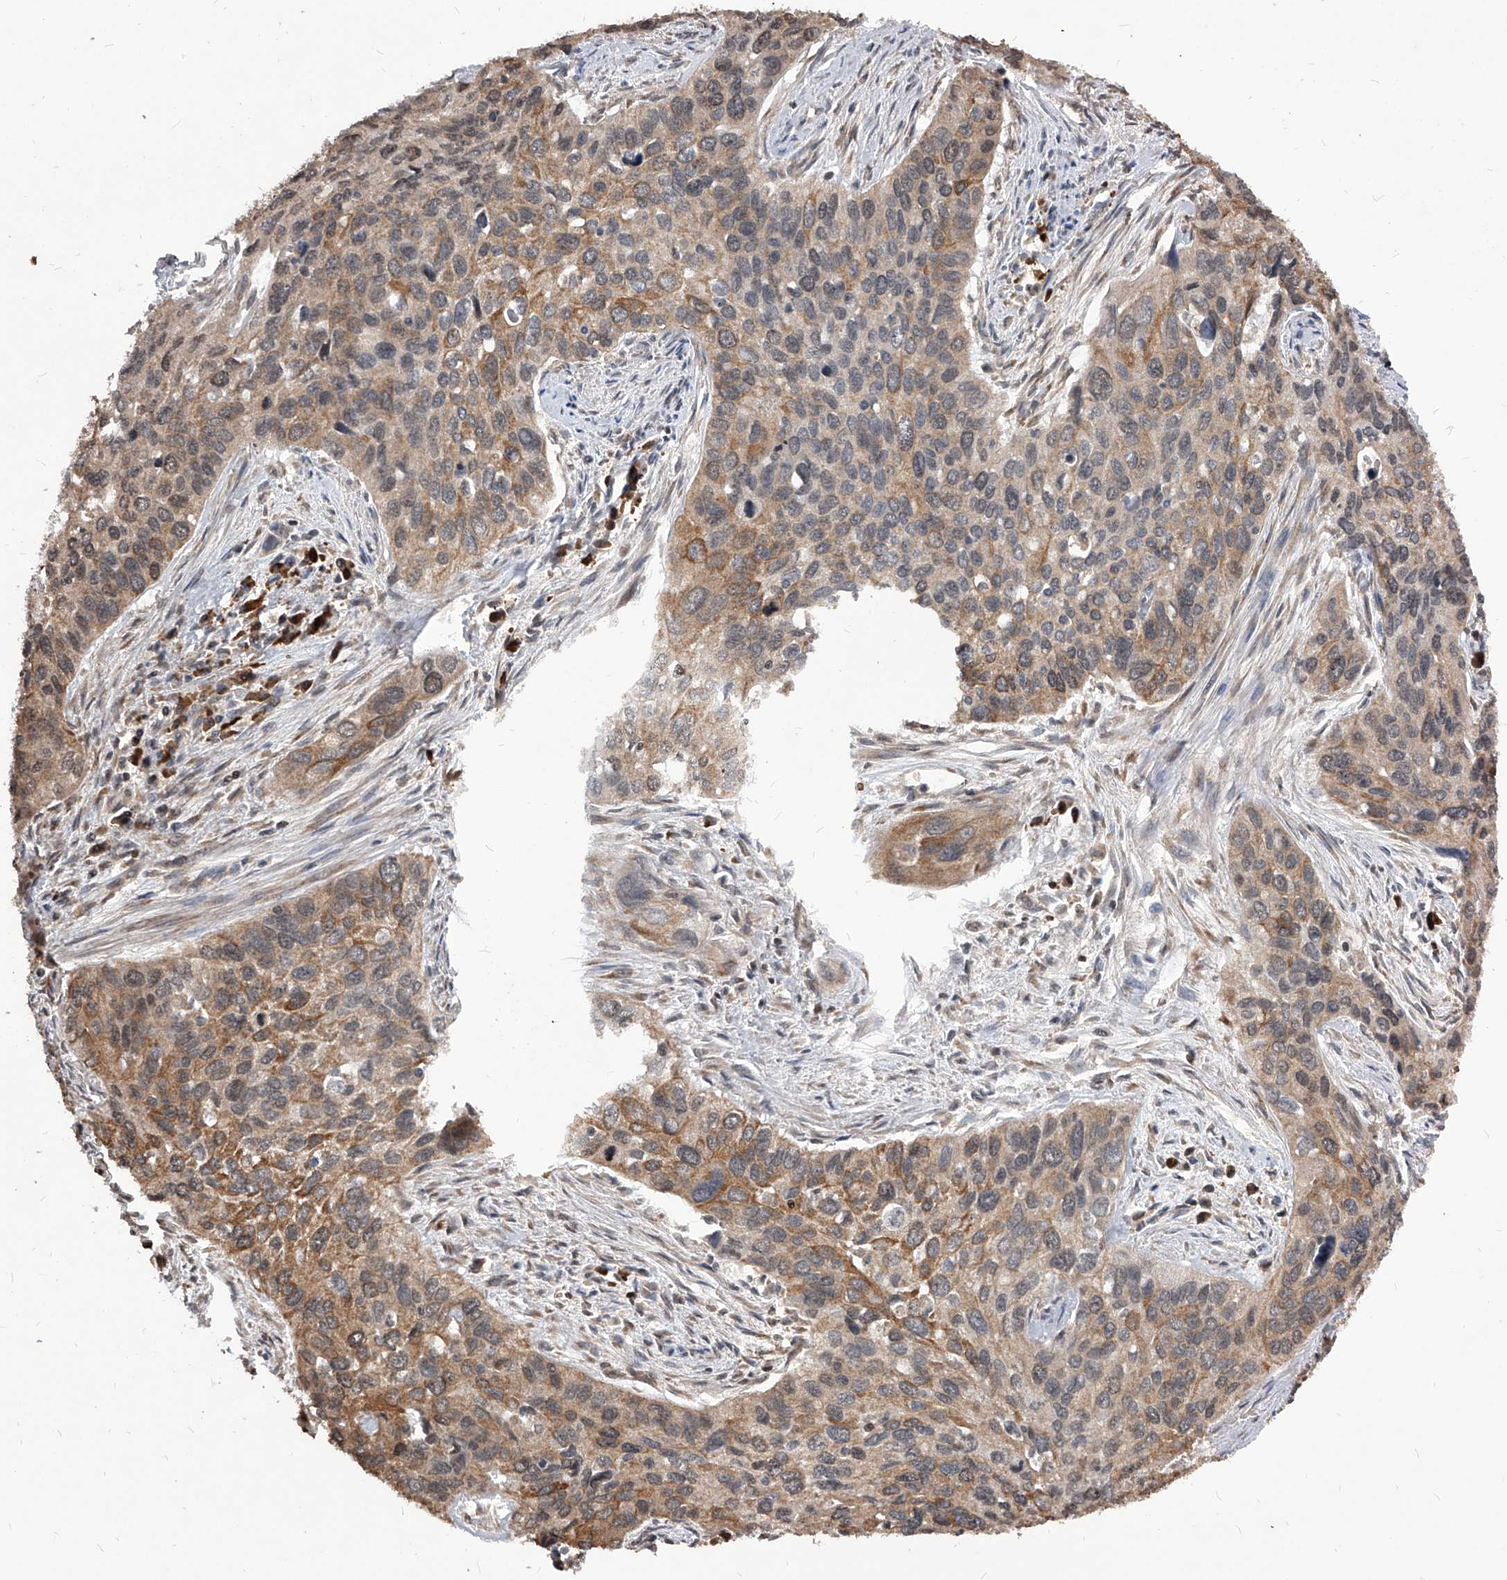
{"staining": {"intensity": "moderate", "quantity": ">75%", "location": "cytoplasmic/membranous"}, "tissue": "cervical cancer", "cell_type": "Tumor cells", "image_type": "cancer", "snomed": [{"axis": "morphology", "description": "Squamous cell carcinoma, NOS"}, {"axis": "topography", "description": "Cervix"}], "caption": "Cervical cancer (squamous cell carcinoma) was stained to show a protein in brown. There is medium levels of moderate cytoplasmic/membranous positivity in approximately >75% of tumor cells.", "gene": "ID1", "patient": {"sex": "female", "age": 55}}